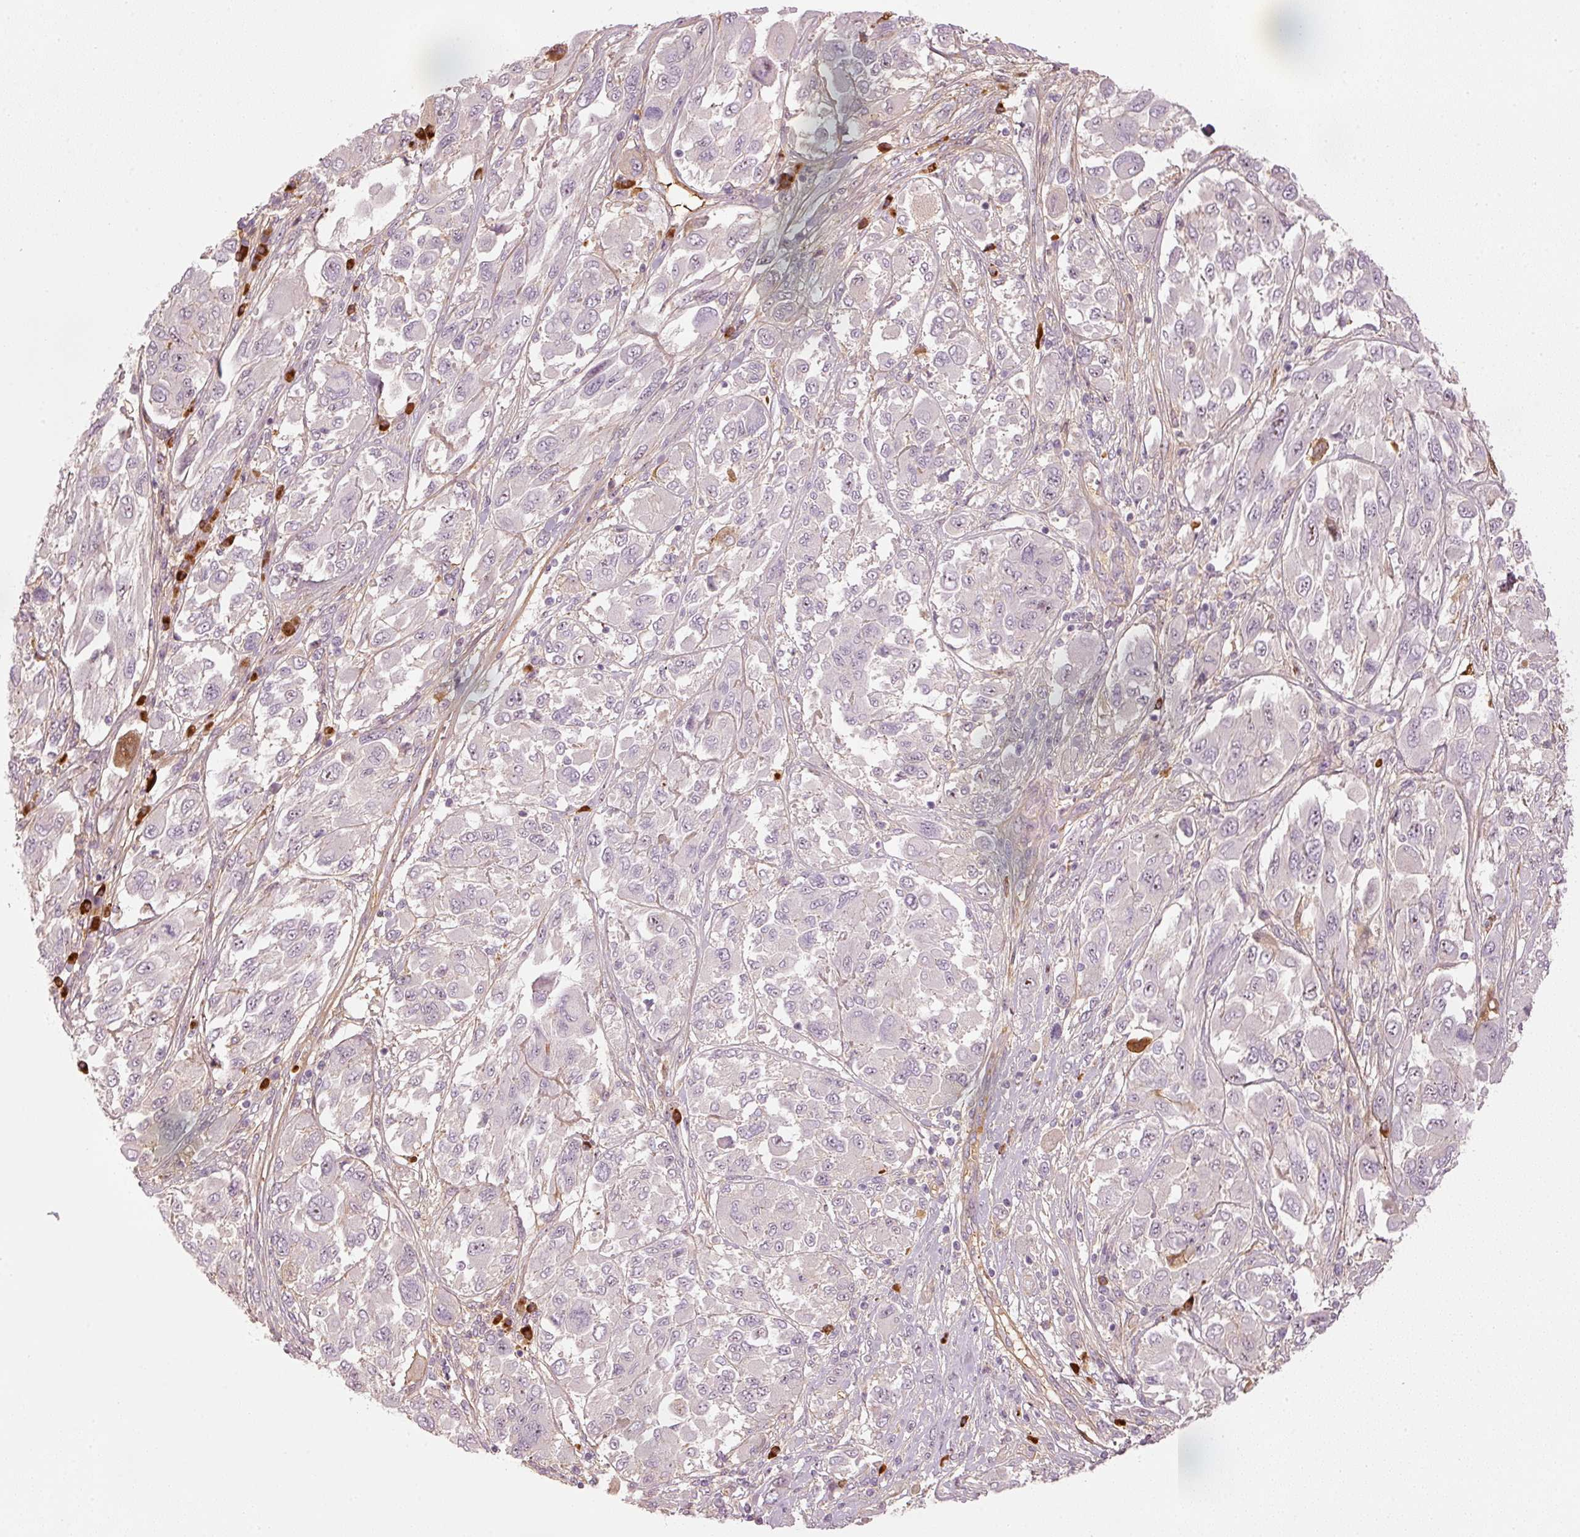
{"staining": {"intensity": "negative", "quantity": "none", "location": "none"}, "tissue": "melanoma", "cell_type": "Tumor cells", "image_type": "cancer", "snomed": [{"axis": "morphology", "description": "Malignant melanoma, NOS"}, {"axis": "topography", "description": "Skin"}], "caption": "A photomicrograph of human melanoma is negative for staining in tumor cells.", "gene": "VCAM1", "patient": {"sex": "female", "age": 91}}